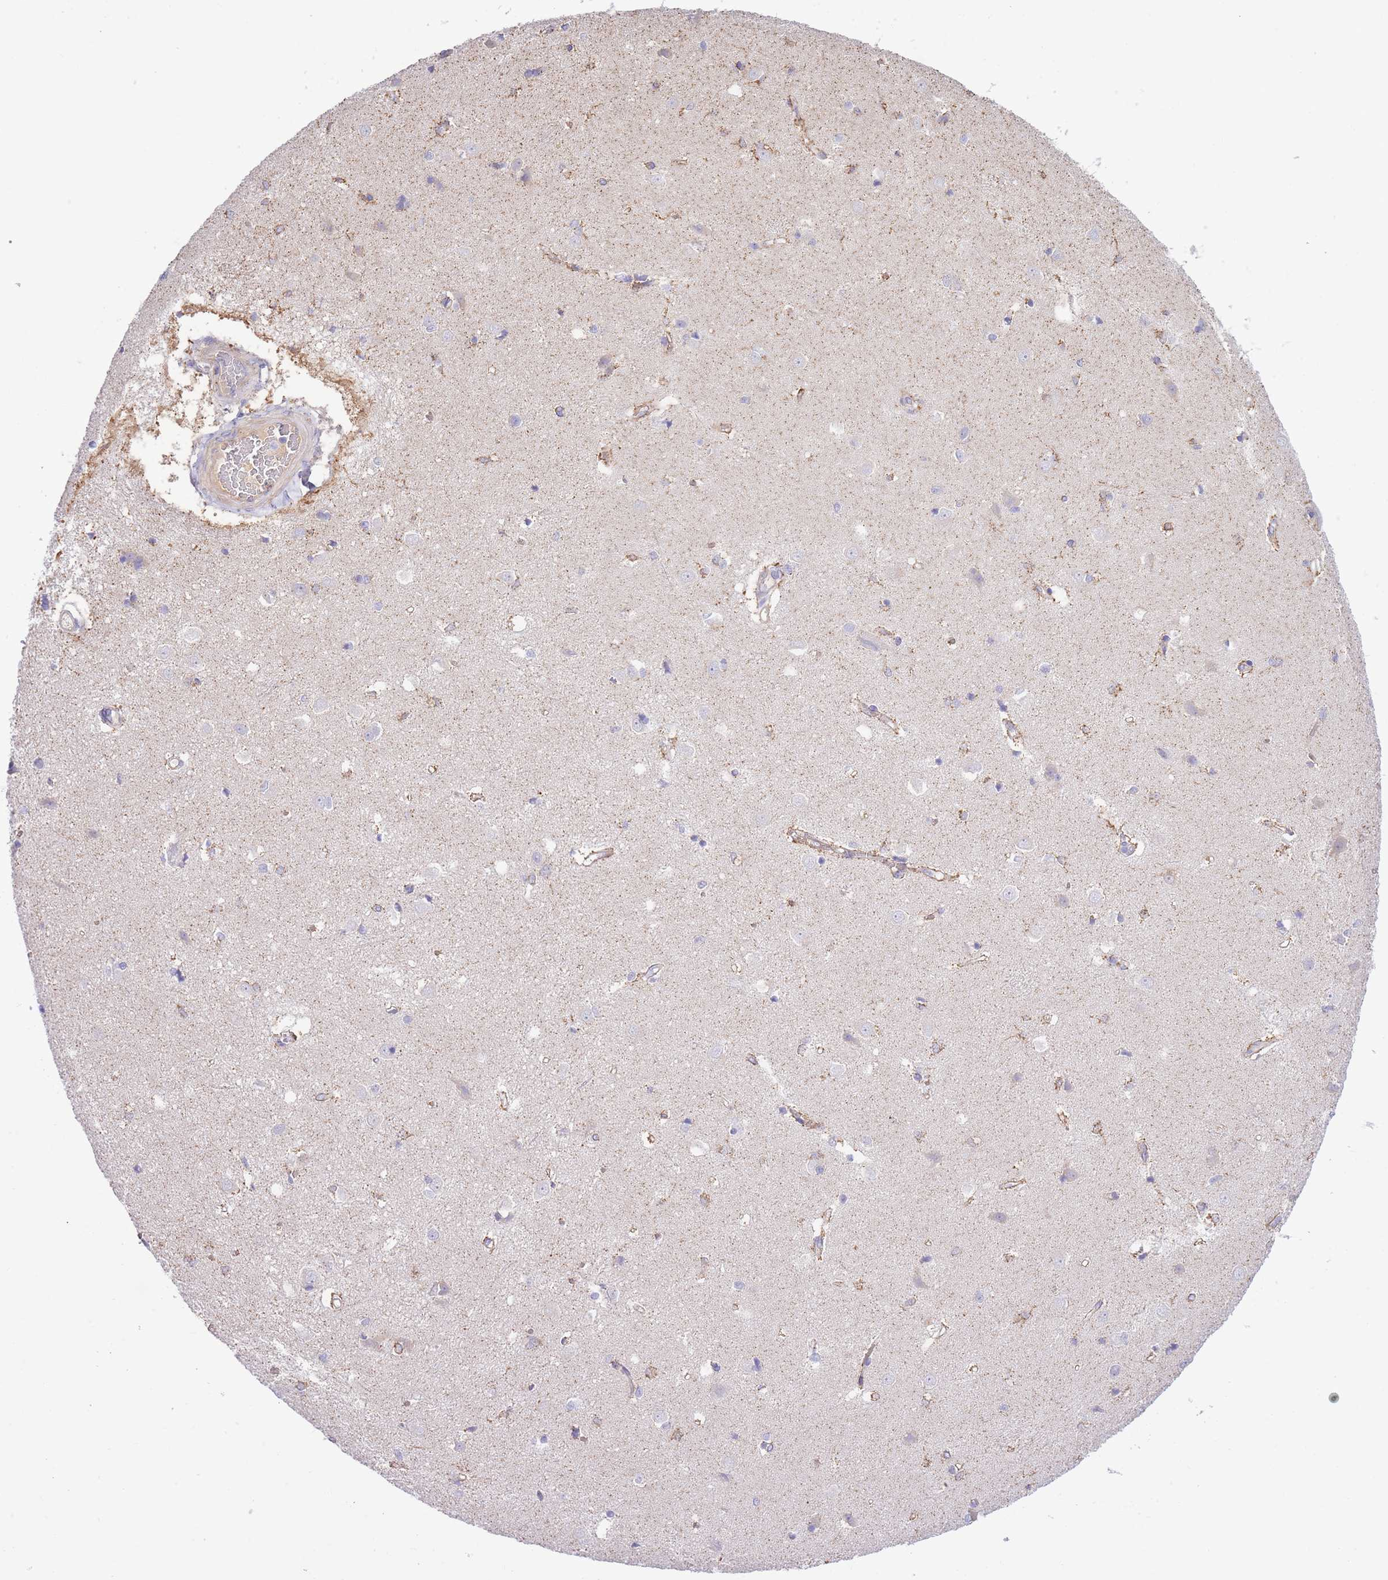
{"staining": {"intensity": "negative", "quantity": "none", "location": "none"}, "tissue": "caudate", "cell_type": "Glial cells", "image_type": "normal", "snomed": [{"axis": "morphology", "description": "Normal tissue, NOS"}, {"axis": "topography", "description": "Lateral ventricle wall"}], "caption": "IHC of normal caudate displays no staining in glial cells. (DAB immunohistochemistry (IHC), high magnification).", "gene": "PGM1", "patient": {"sex": "male", "age": 37}}